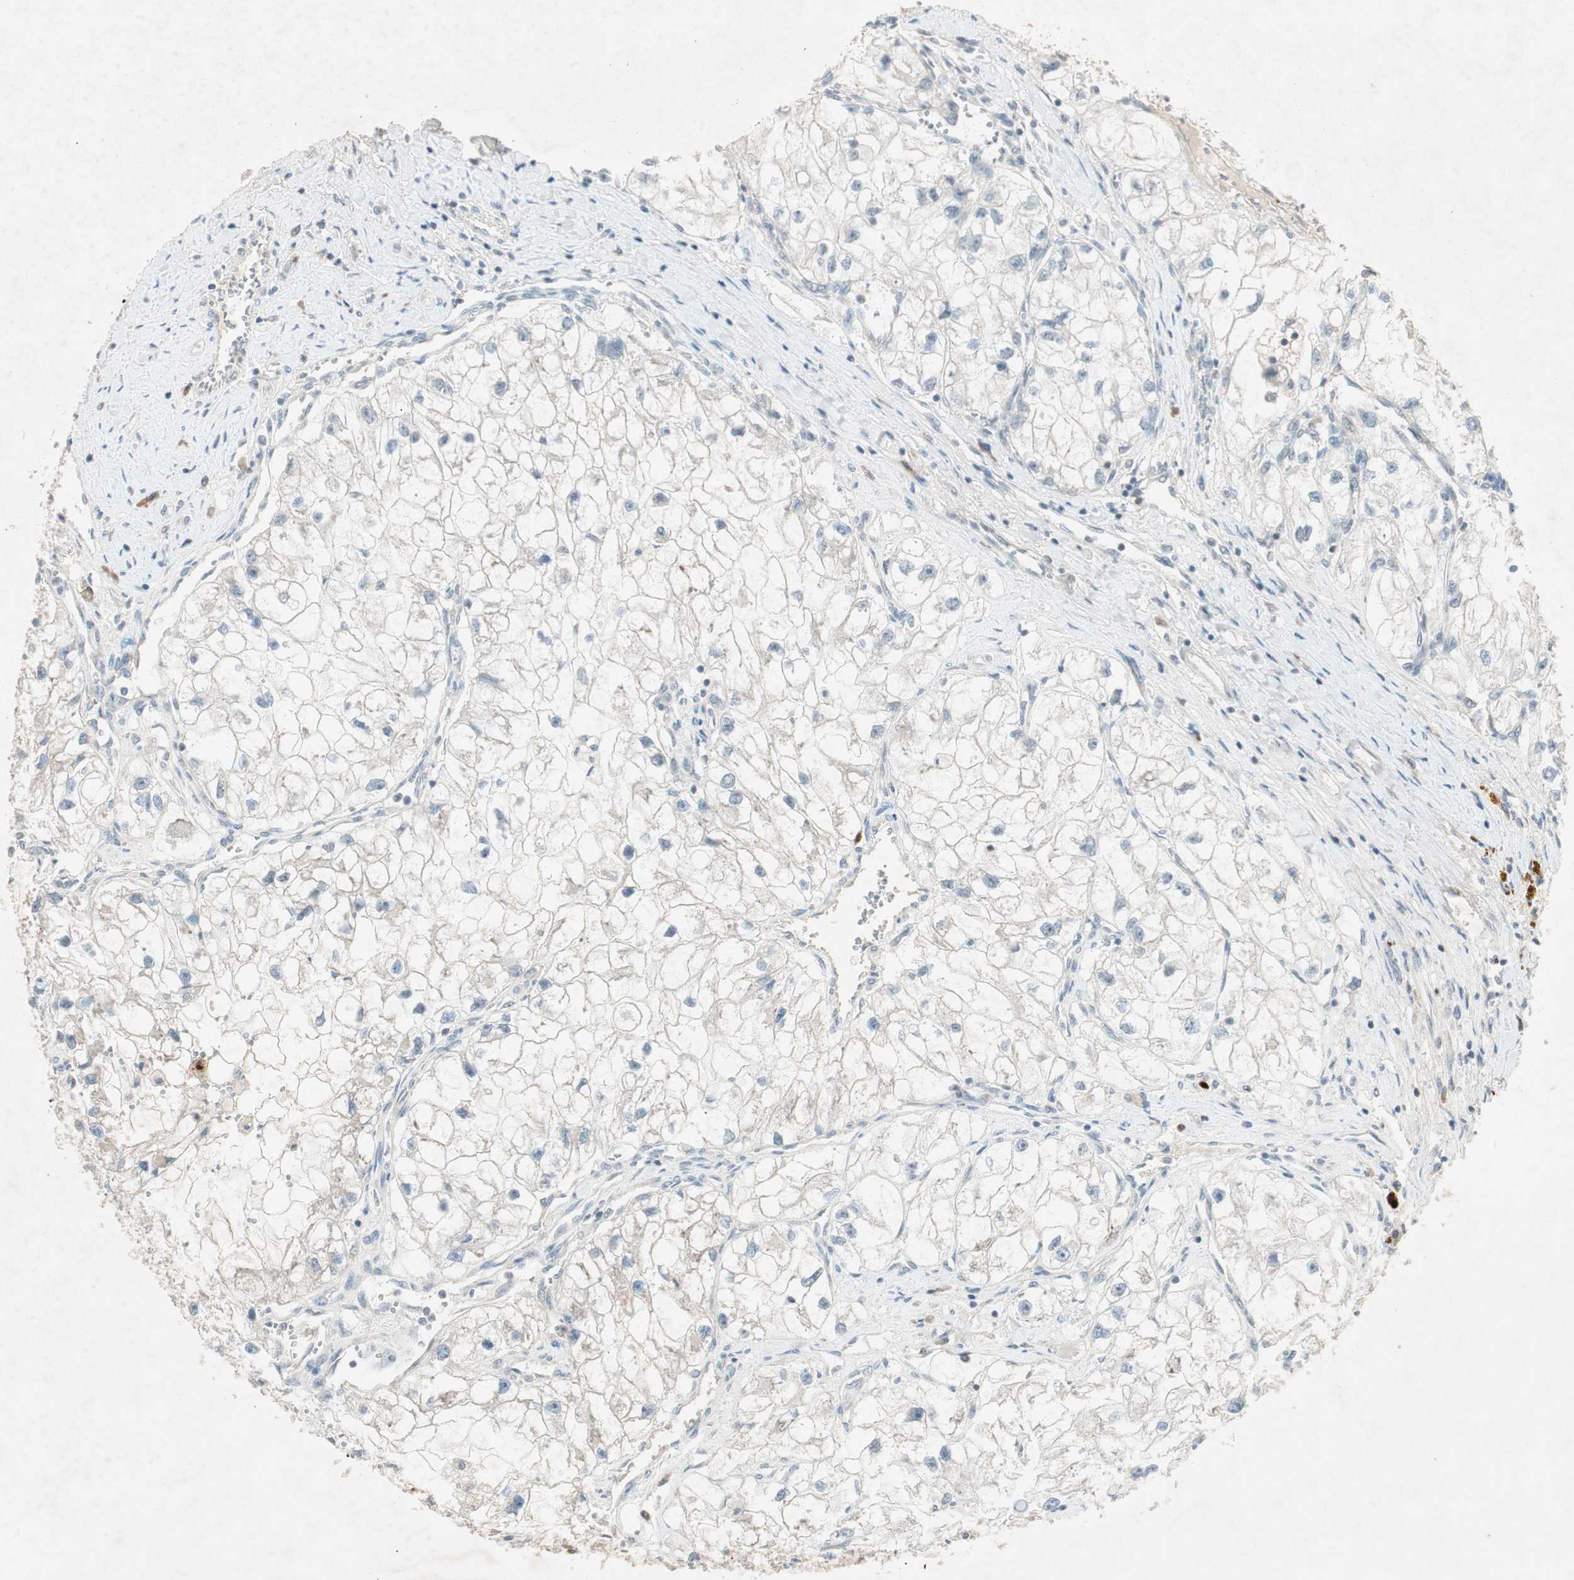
{"staining": {"intensity": "weak", "quantity": "<25%", "location": "cytoplasmic/membranous"}, "tissue": "renal cancer", "cell_type": "Tumor cells", "image_type": "cancer", "snomed": [{"axis": "morphology", "description": "Adenocarcinoma, NOS"}, {"axis": "topography", "description": "Kidney"}], "caption": "Renal cancer (adenocarcinoma) was stained to show a protein in brown. There is no significant positivity in tumor cells. (DAB (3,3'-diaminobenzidine) immunohistochemistry (IHC), high magnification).", "gene": "RPL23", "patient": {"sex": "female", "age": 70}}